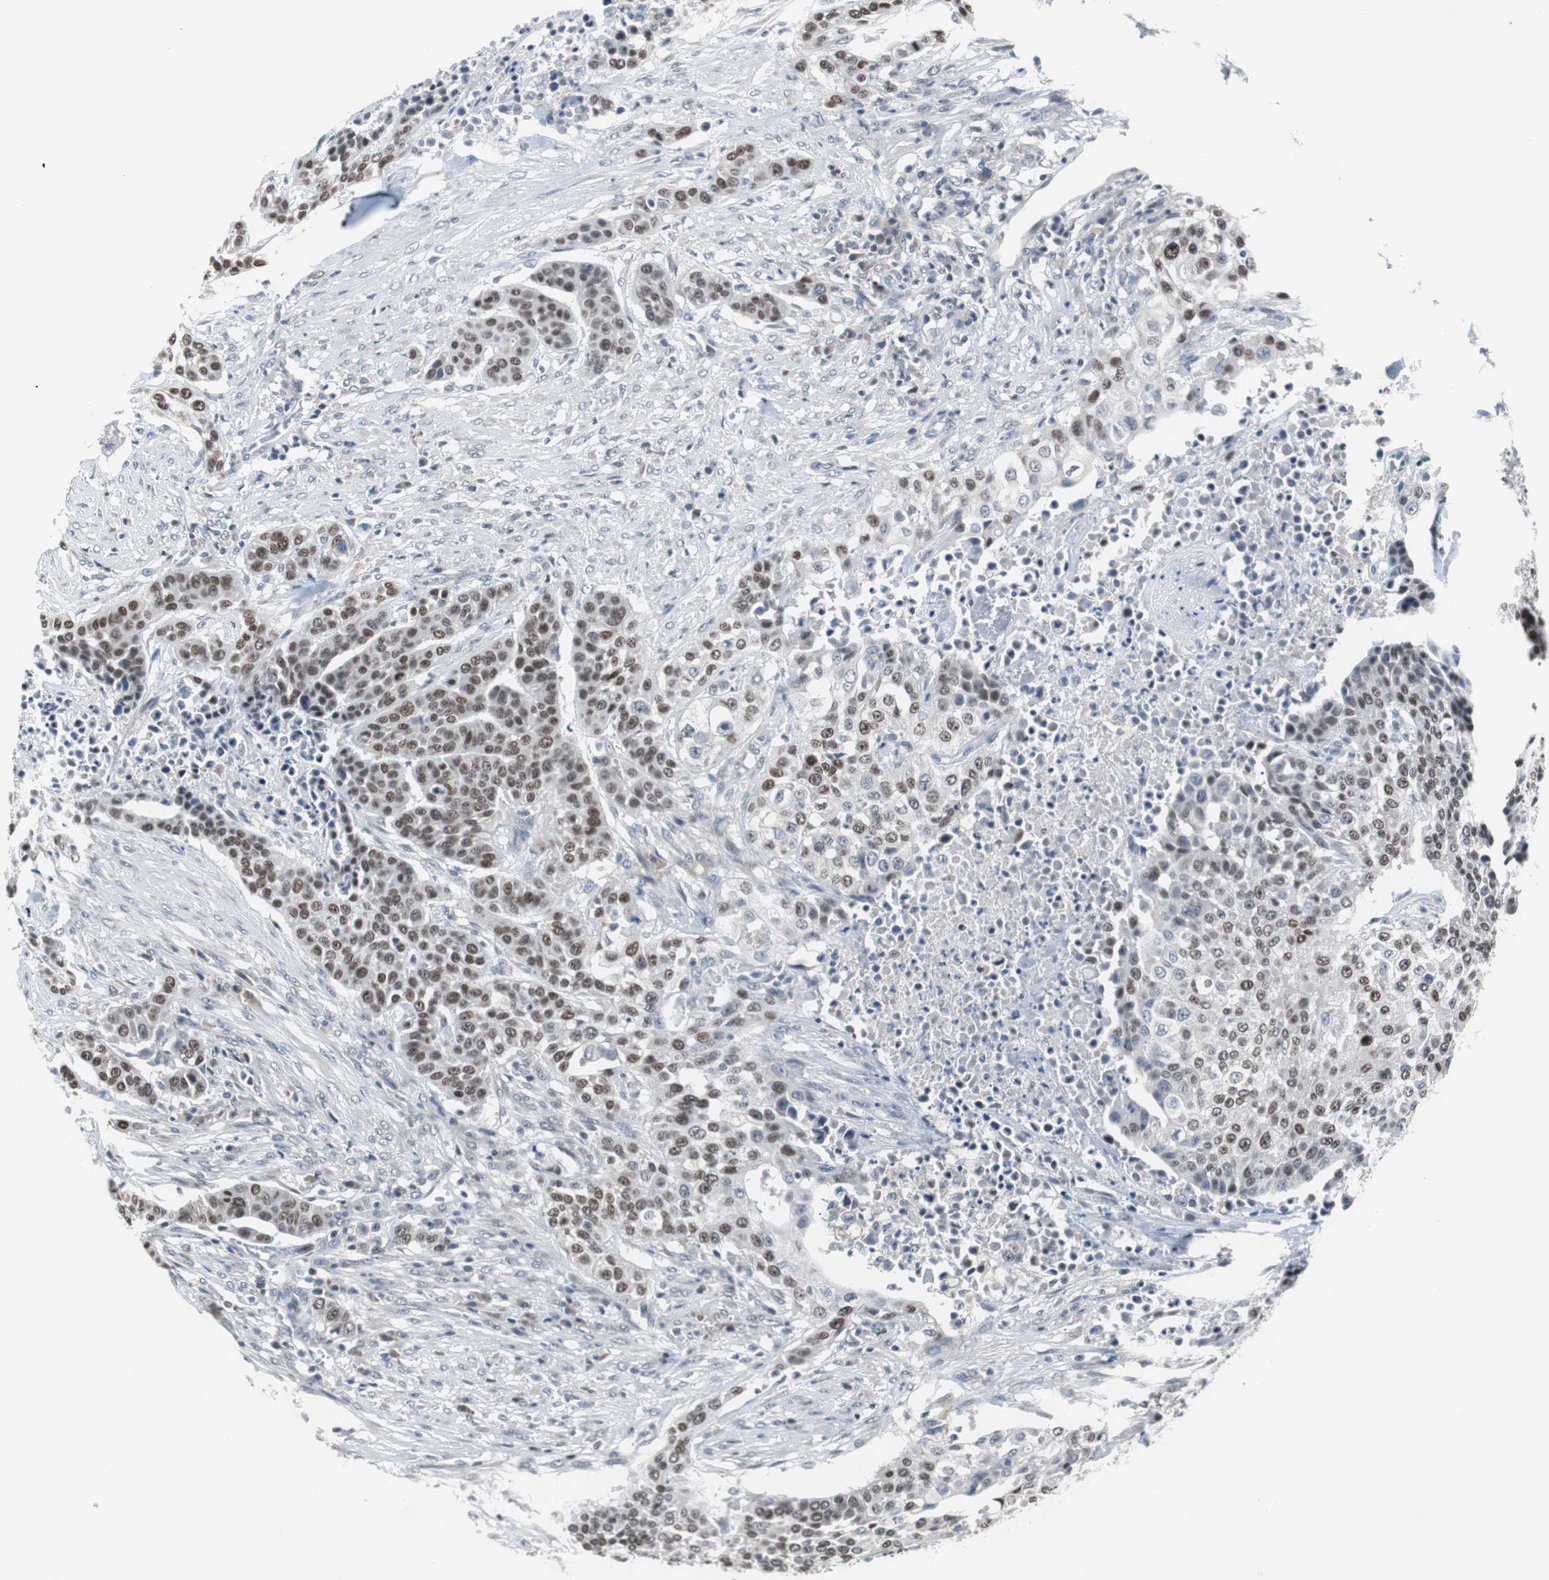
{"staining": {"intensity": "moderate", "quantity": "25%-75%", "location": "nuclear"}, "tissue": "urothelial cancer", "cell_type": "Tumor cells", "image_type": "cancer", "snomed": [{"axis": "morphology", "description": "Urothelial carcinoma, High grade"}, {"axis": "topography", "description": "Urinary bladder"}], "caption": "Protein expression analysis of human urothelial carcinoma (high-grade) reveals moderate nuclear positivity in about 25%-75% of tumor cells.", "gene": "TP63", "patient": {"sex": "male", "age": 74}}